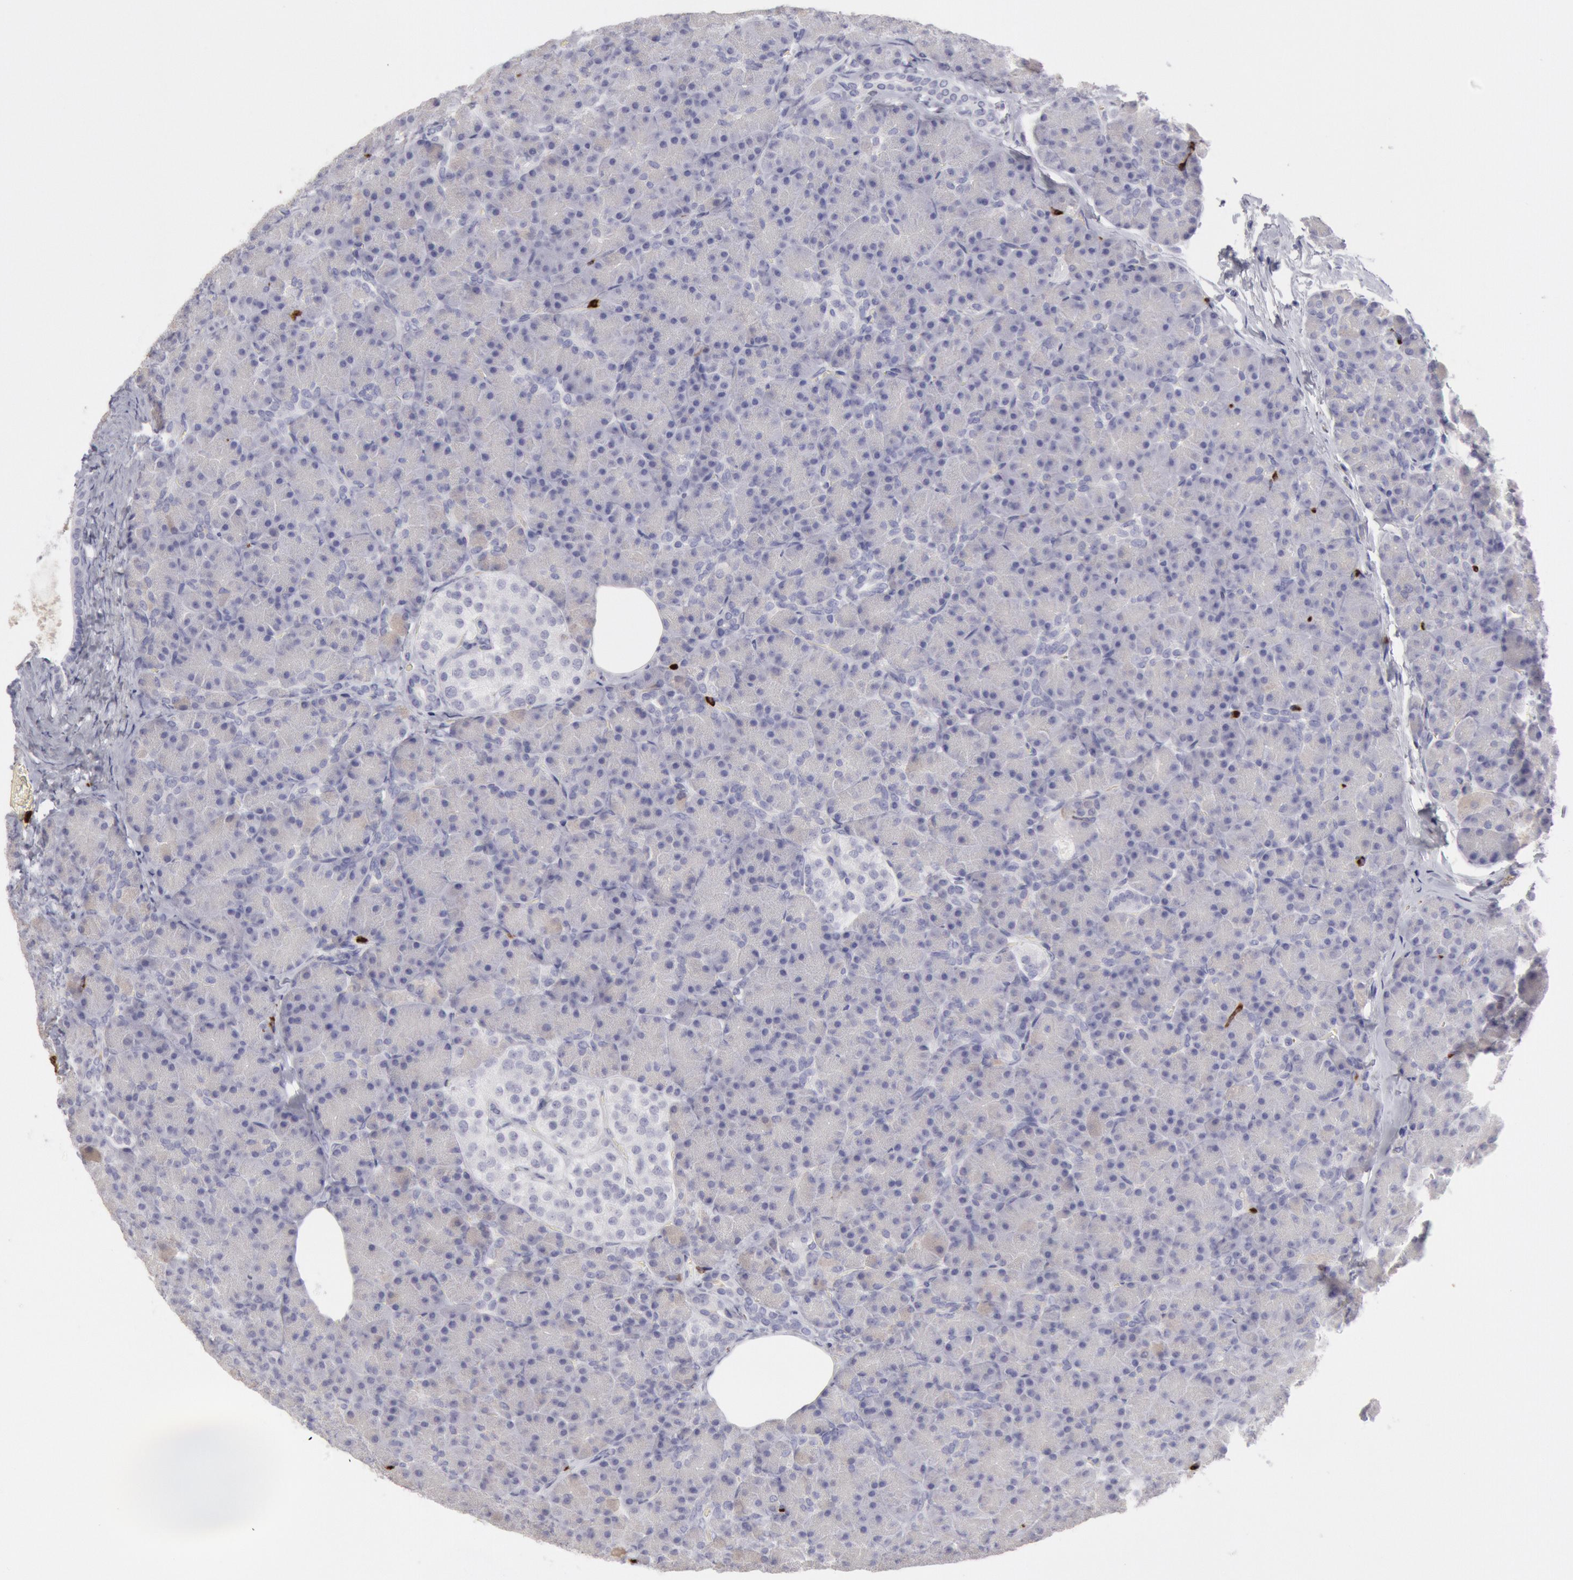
{"staining": {"intensity": "negative", "quantity": "none", "location": "none"}, "tissue": "pancreas", "cell_type": "Exocrine glandular cells", "image_type": "normal", "snomed": [{"axis": "morphology", "description": "Normal tissue, NOS"}, {"axis": "topography", "description": "Pancreas"}], "caption": "IHC of benign pancreas displays no positivity in exocrine glandular cells. (DAB immunohistochemistry (IHC), high magnification).", "gene": "FCN1", "patient": {"sex": "female", "age": 43}}